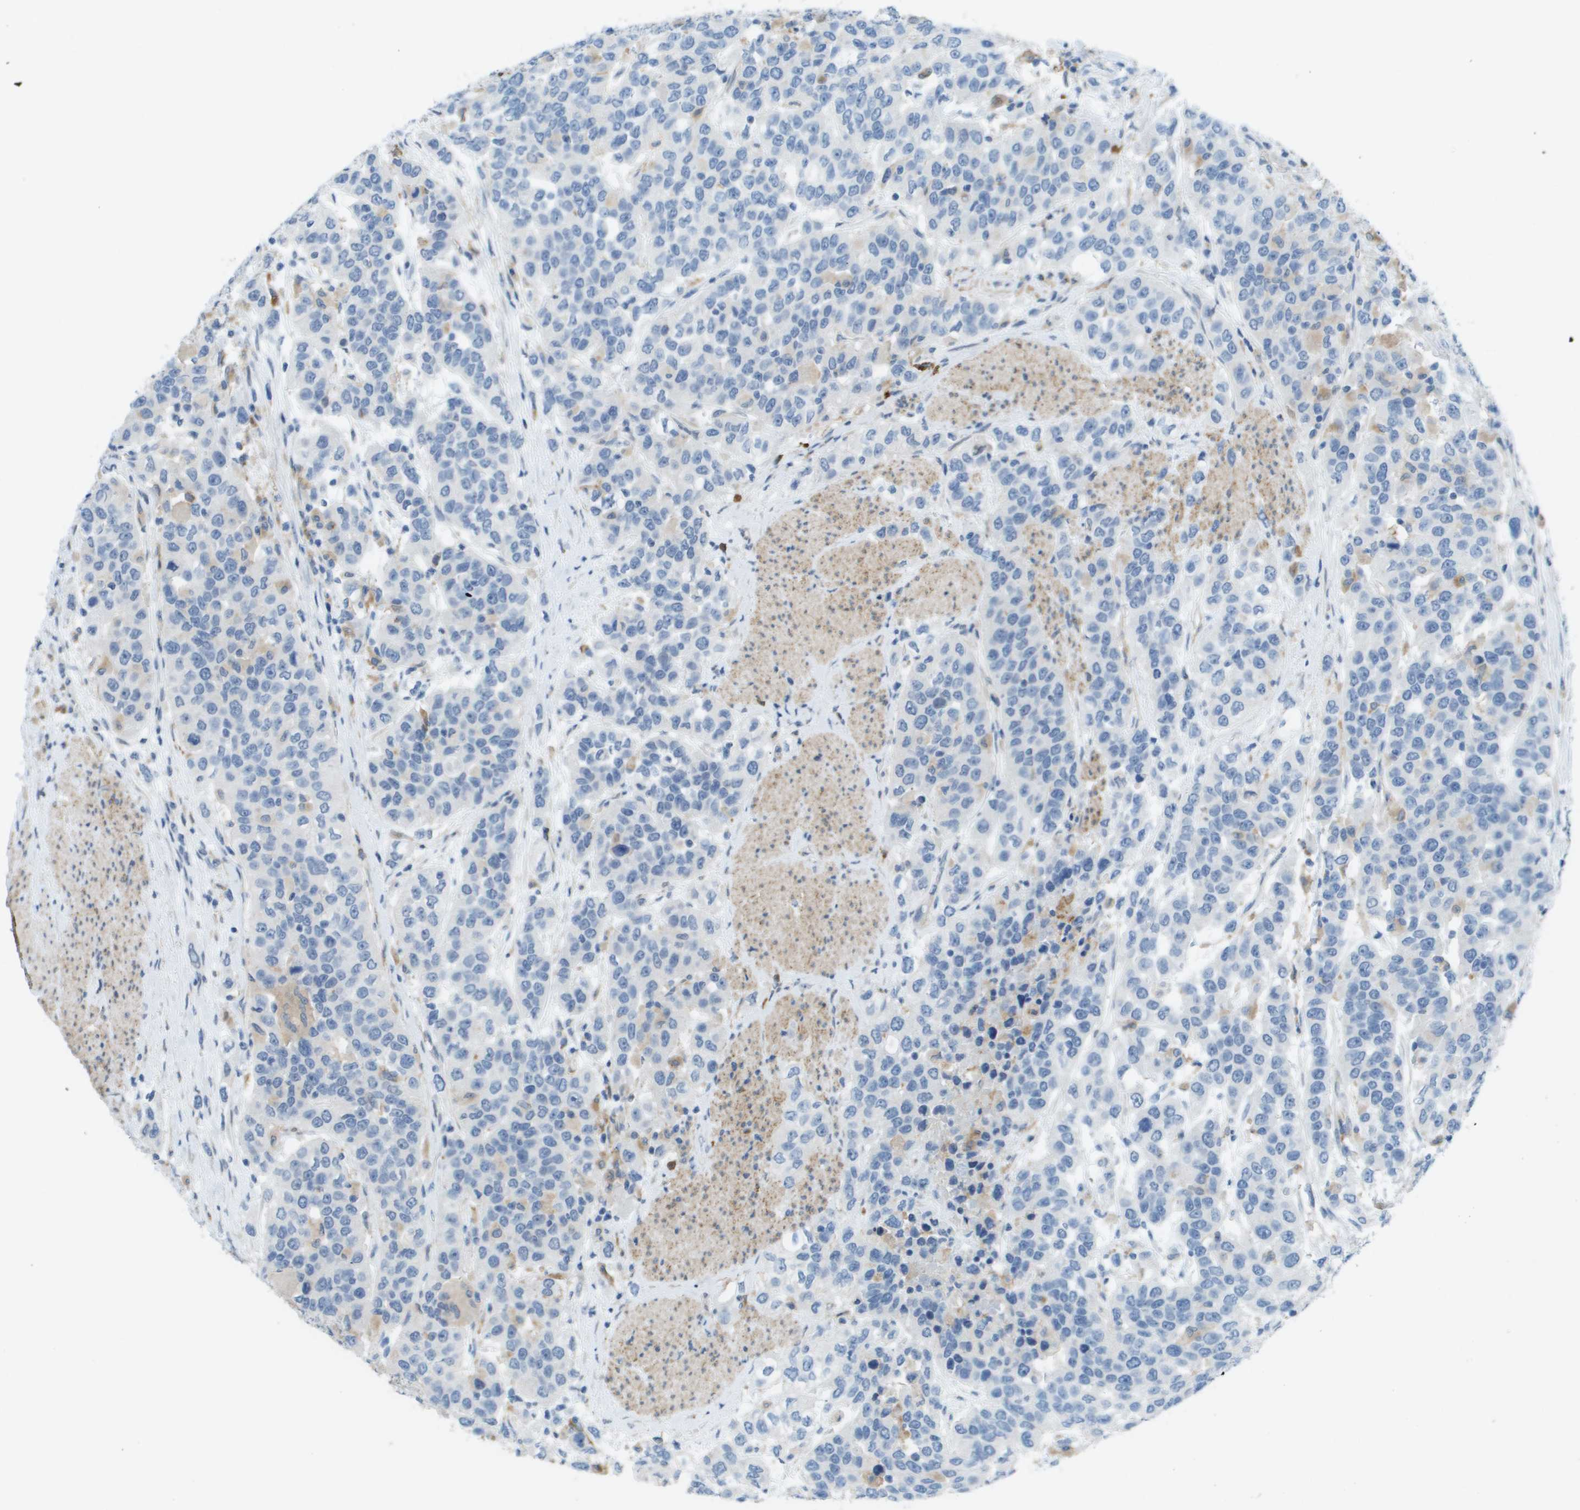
{"staining": {"intensity": "negative", "quantity": "none", "location": "none"}, "tissue": "urothelial cancer", "cell_type": "Tumor cells", "image_type": "cancer", "snomed": [{"axis": "morphology", "description": "Urothelial carcinoma, High grade"}, {"axis": "topography", "description": "Urinary bladder"}], "caption": "High-grade urothelial carcinoma was stained to show a protein in brown. There is no significant positivity in tumor cells.", "gene": "ZBTB43", "patient": {"sex": "female", "age": 80}}